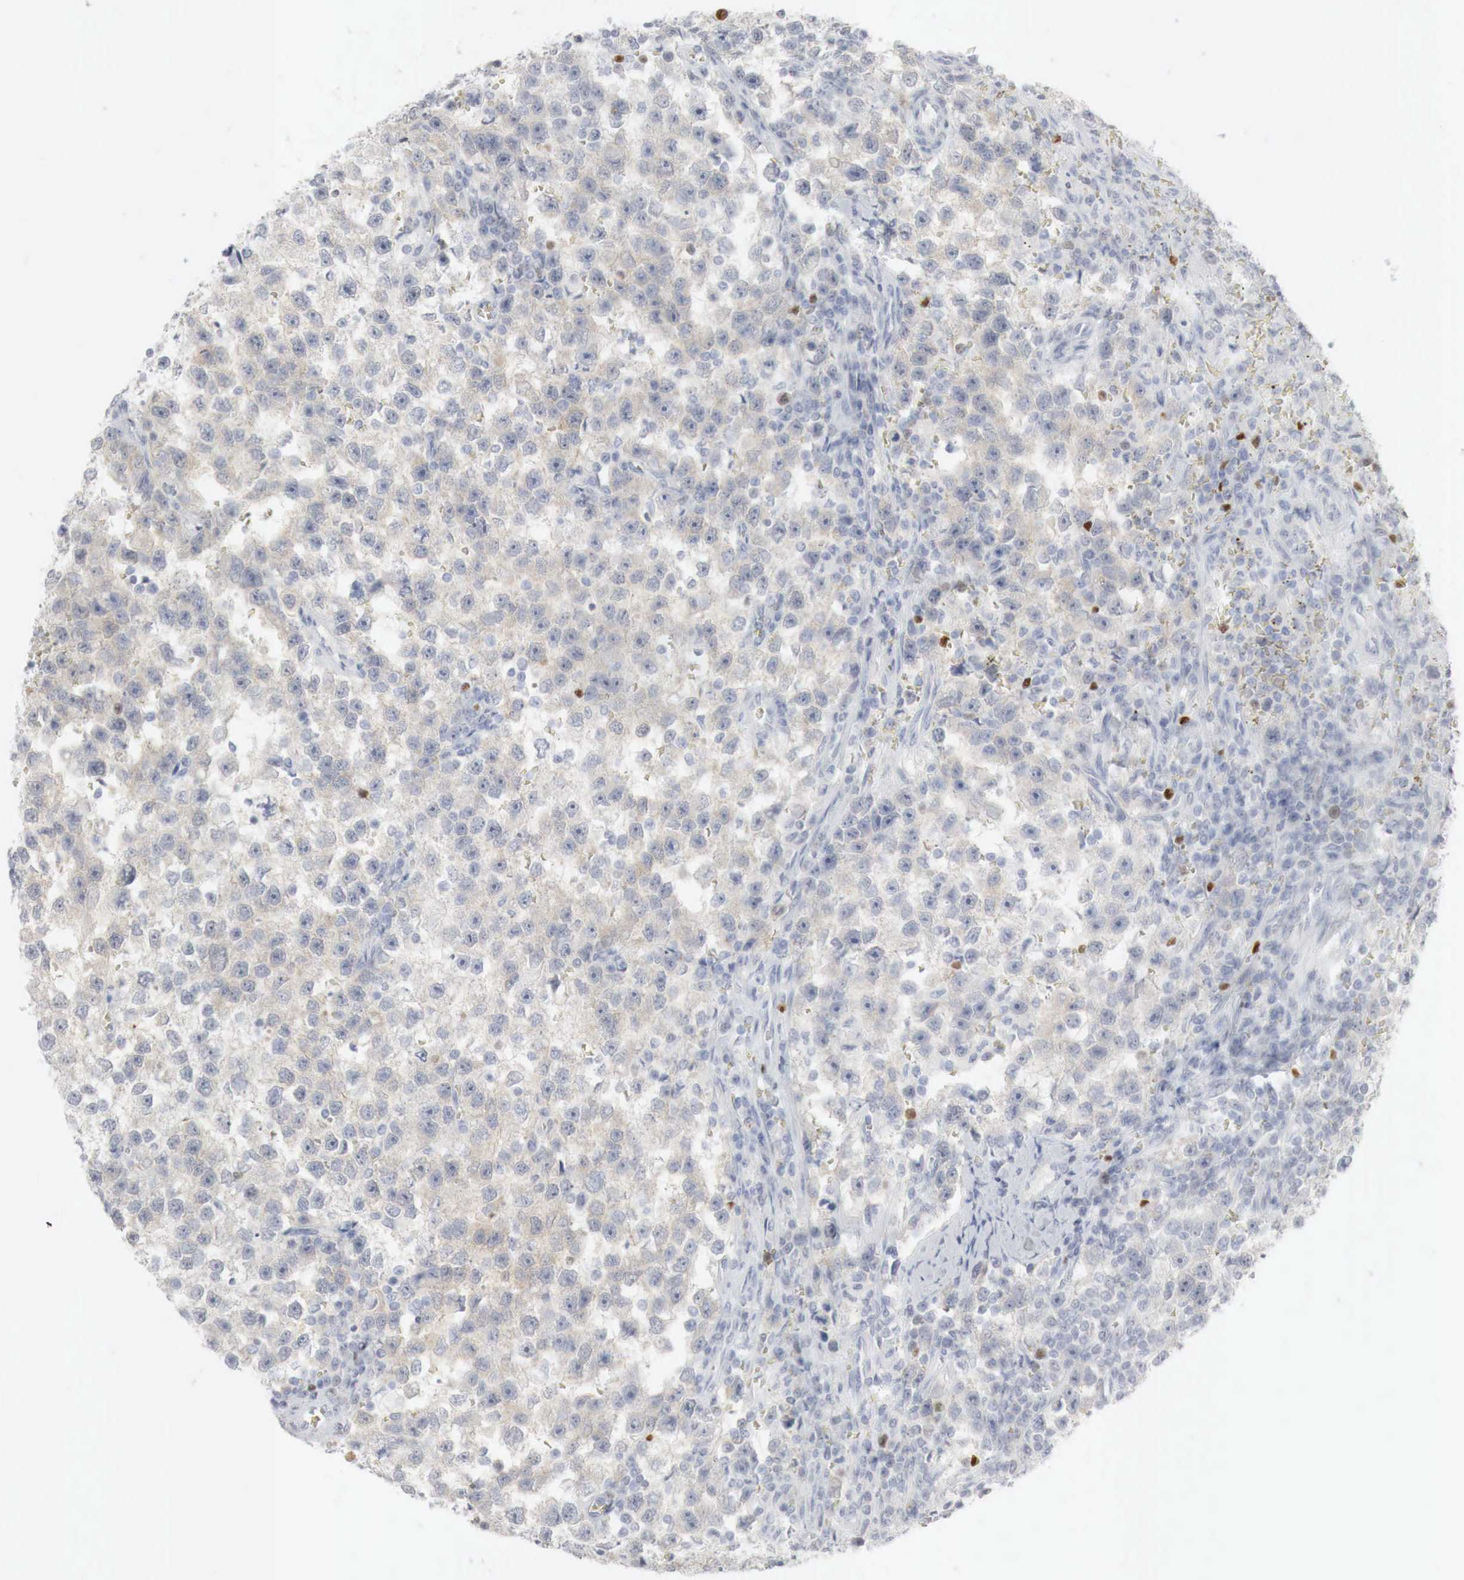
{"staining": {"intensity": "weak", "quantity": "25%-75%", "location": "cytoplasmic/membranous"}, "tissue": "testis cancer", "cell_type": "Tumor cells", "image_type": "cancer", "snomed": [{"axis": "morphology", "description": "Seminoma, NOS"}, {"axis": "topography", "description": "Testis"}], "caption": "Weak cytoplasmic/membranous positivity for a protein is present in approximately 25%-75% of tumor cells of testis cancer (seminoma) using immunohistochemistry (IHC).", "gene": "TP63", "patient": {"sex": "male", "age": 33}}